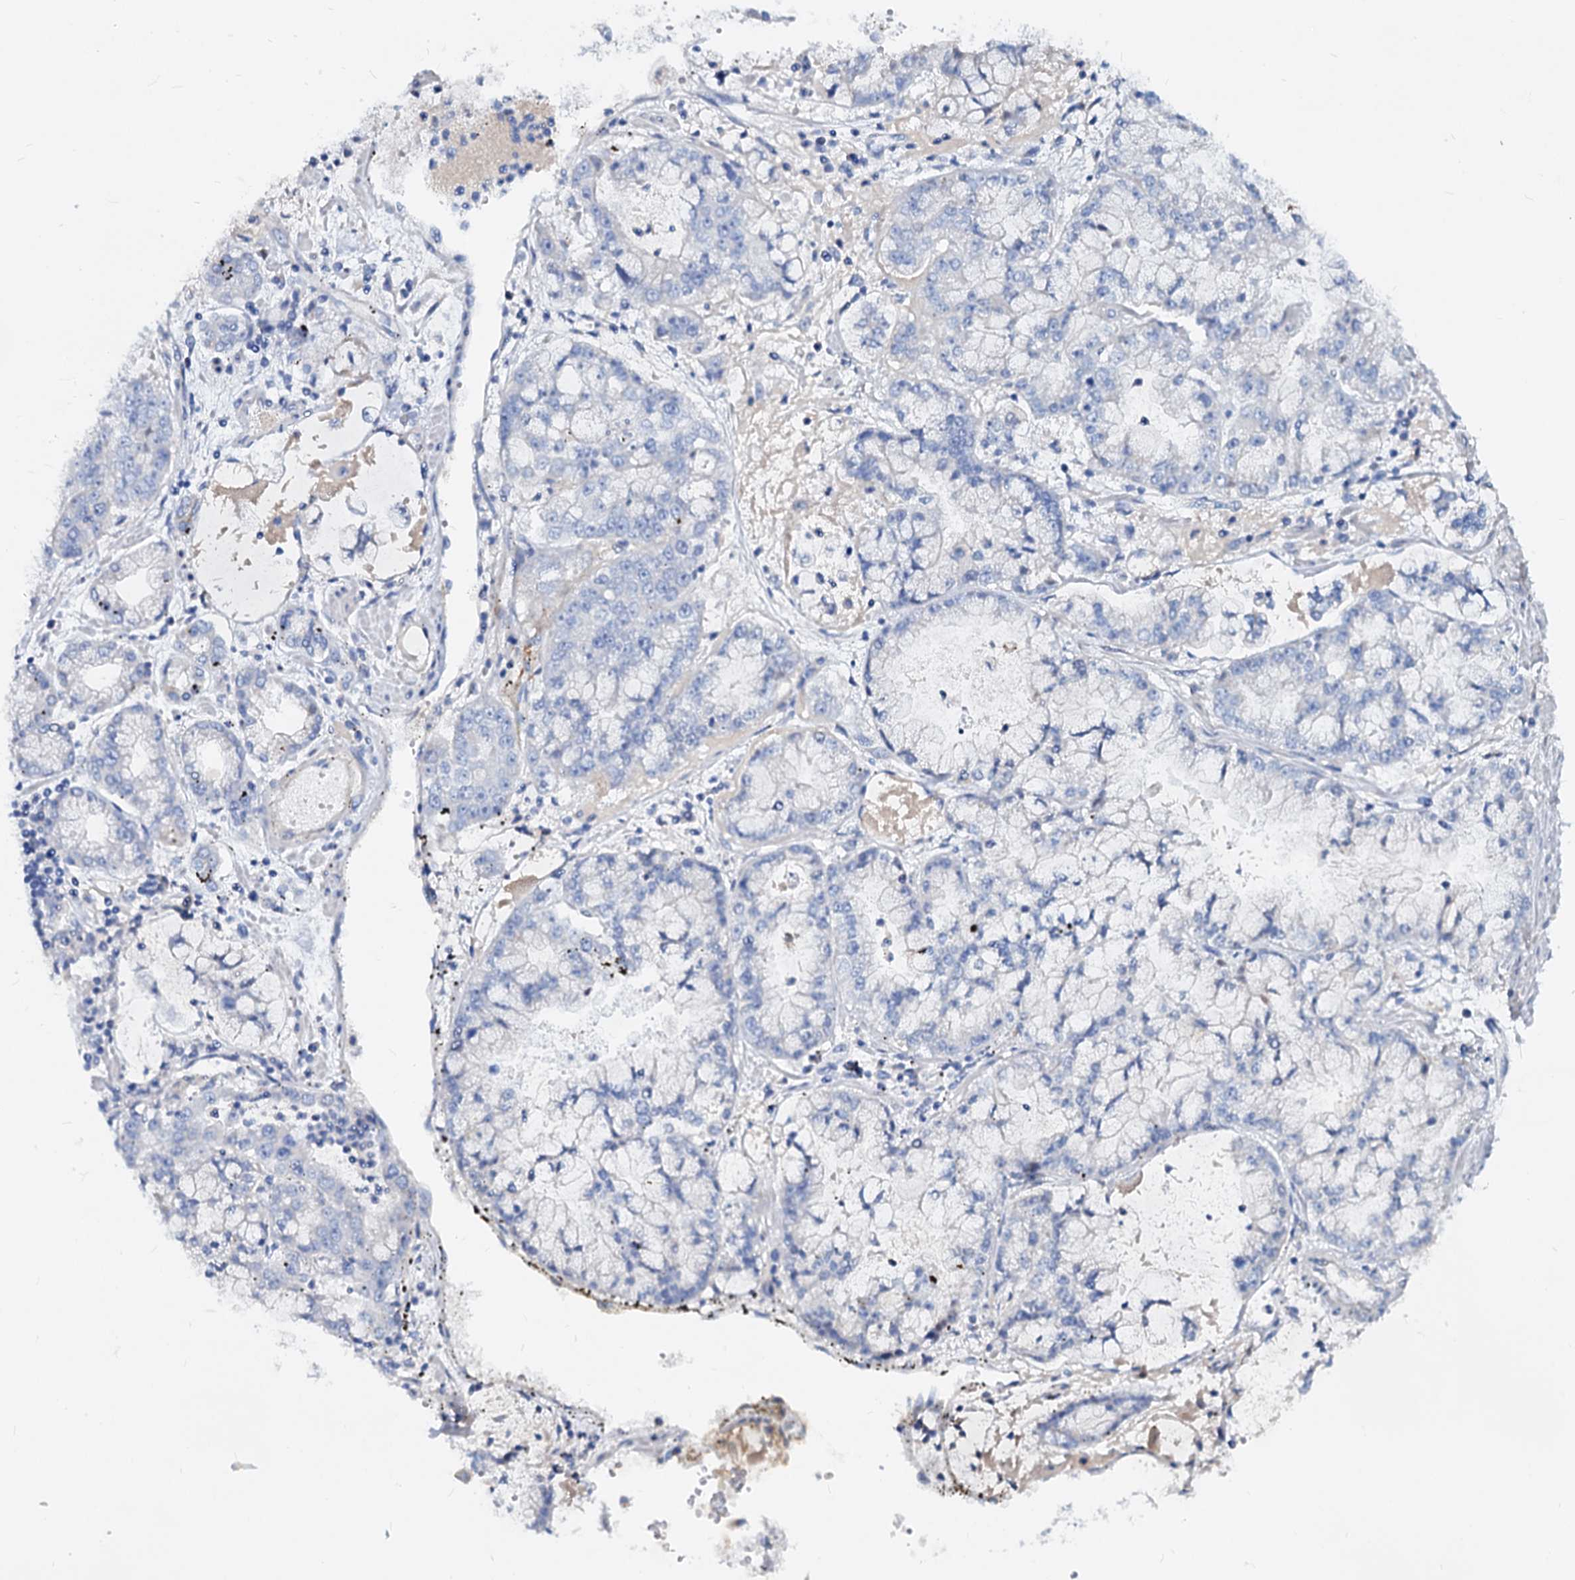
{"staining": {"intensity": "negative", "quantity": "none", "location": "none"}, "tissue": "stomach cancer", "cell_type": "Tumor cells", "image_type": "cancer", "snomed": [{"axis": "morphology", "description": "Adenocarcinoma, NOS"}, {"axis": "topography", "description": "Stomach"}], "caption": "Stomach adenocarcinoma stained for a protein using immunohistochemistry (IHC) exhibits no staining tumor cells.", "gene": "DYDC2", "patient": {"sex": "male", "age": 76}}